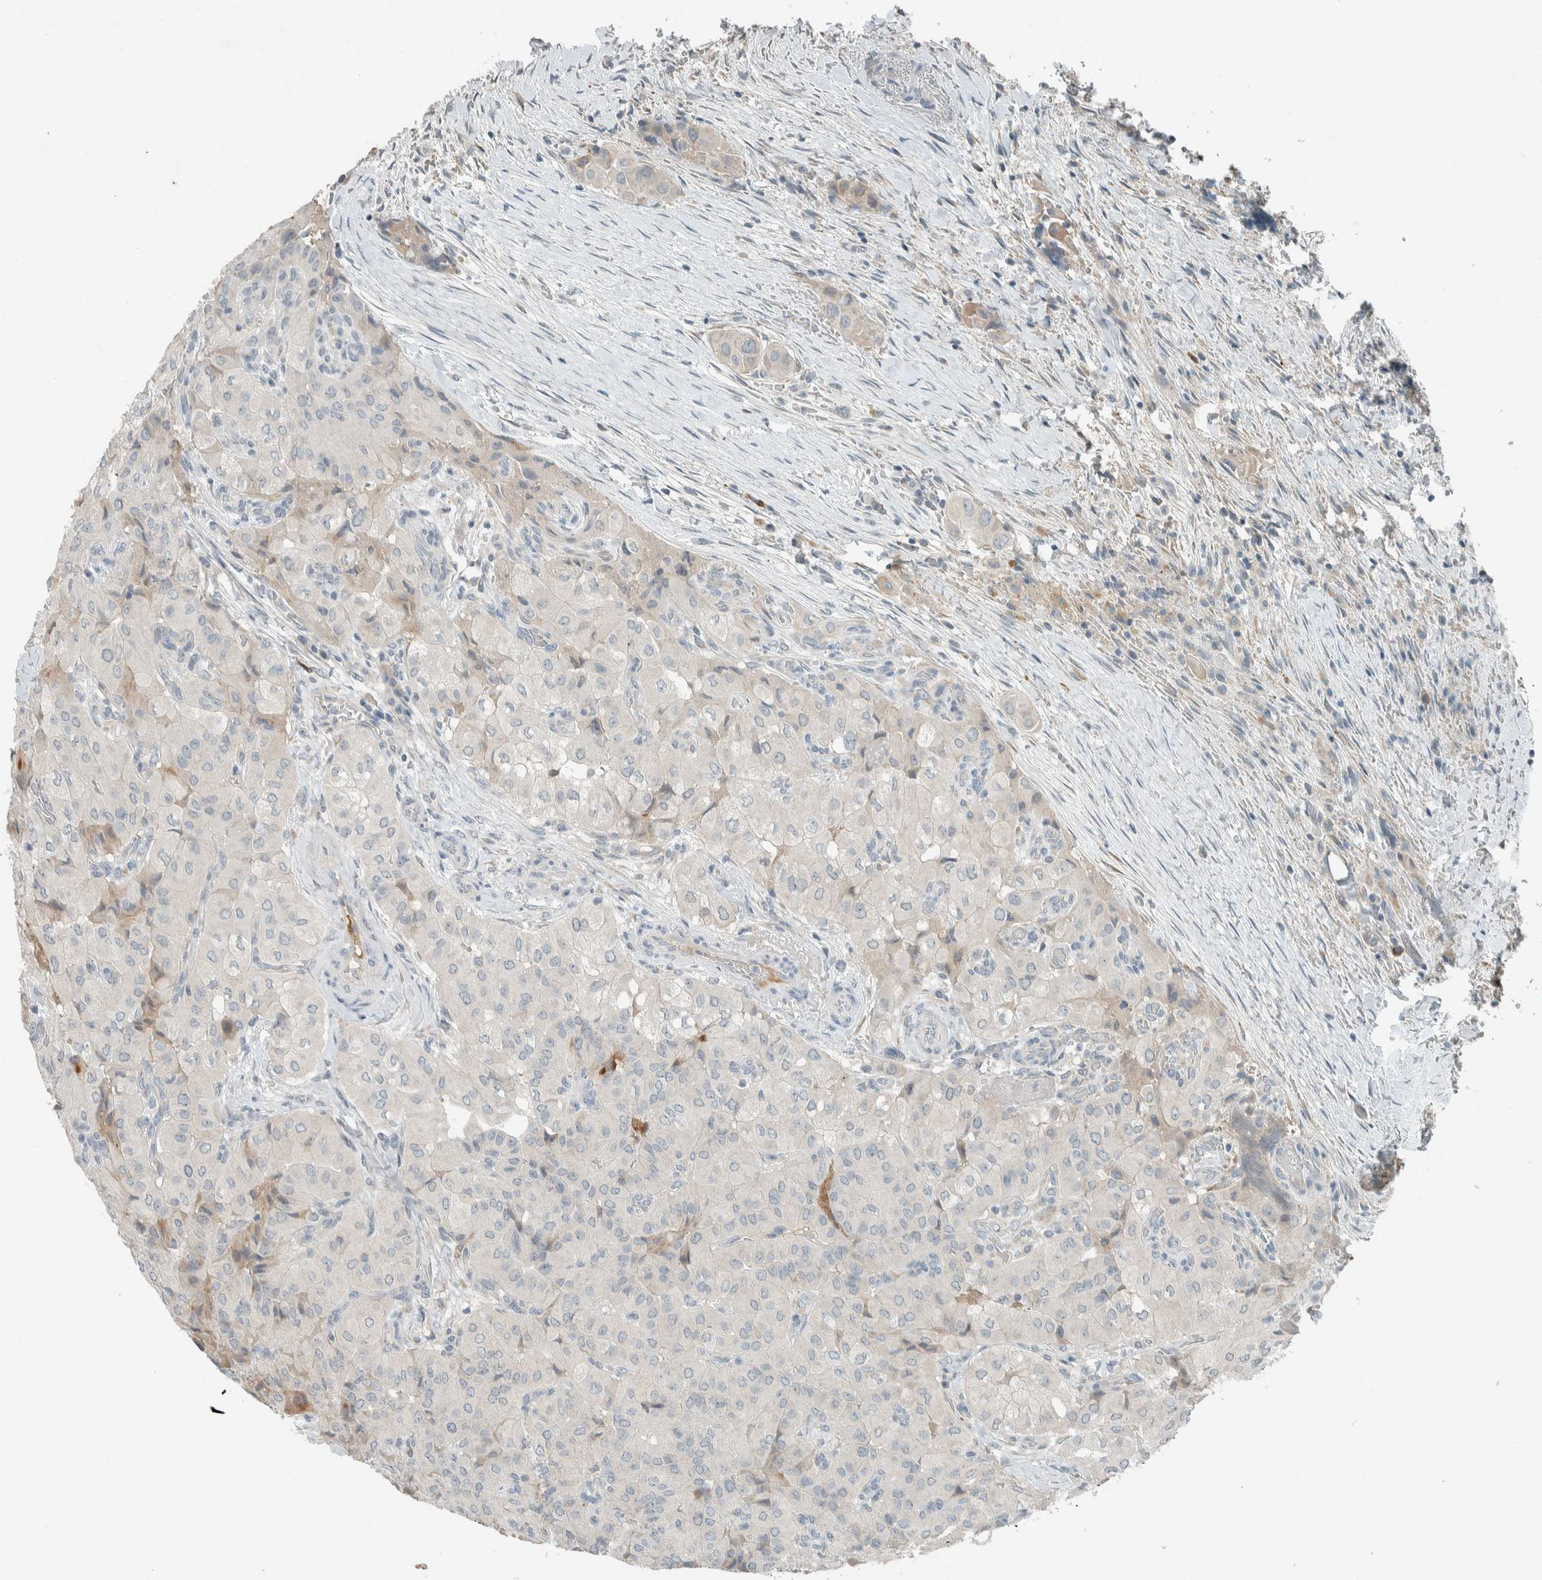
{"staining": {"intensity": "negative", "quantity": "none", "location": "none"}, "tissue": "thyroid cancer", "cell_type": "Tumor cells", "image_type": "cancer", "snomed": [{"axis": "morphology", "description": "Papillary adenocarcinoma, NOS"}, {"axis": "topography", "description": "Thyroid gland"}], "caption": "High power microscopy image of an immunohistochemistry histopathology image of papillary adenocarcinoma (thyroid), revealing no significant staining in tumor cells.", "gene": "CERCAM", "patient": {"sex": "female", "age": 59}}